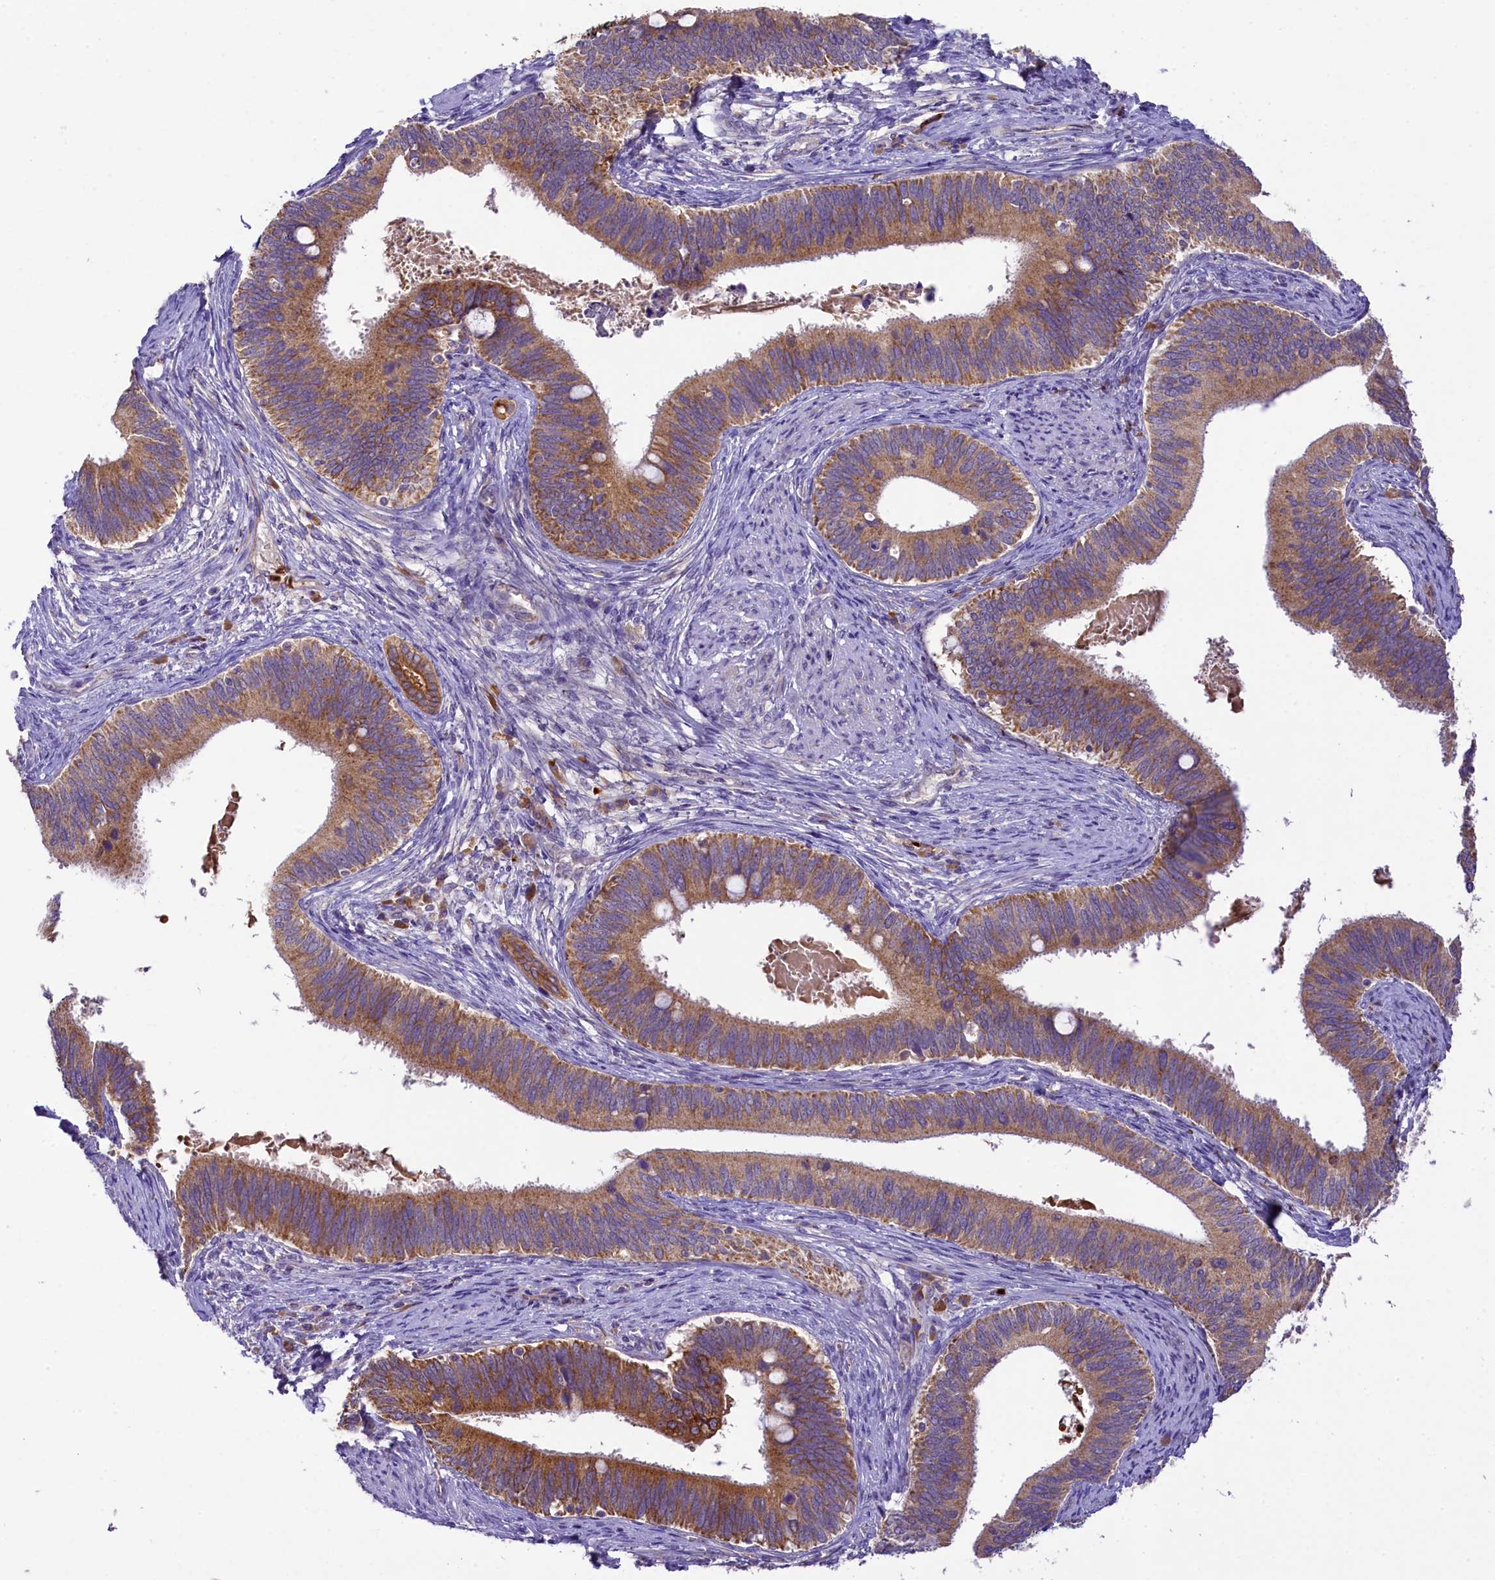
{"staining": {"intensity": "moderate", "quantity": ">75%", "location": "cytoplasmic/membranous"}, "tissue": "cervical cancer", "cell_type": "Tumor cells", "image_type": "cancer", "snomed": [{"axis": "morphology", "description": "Adenocarcinoma, NOS"}, {"axis": "topography", "description": "Cervix"}], "caption": "This is an image of immunohistochemistry (IHC) staining of adenocarcinoma (cervical), which shows moderate expression in the cytoplasmic/membranous of tumor cells.", "gene": "LARP4", "patient": {"sex": "female", "age": 42}}